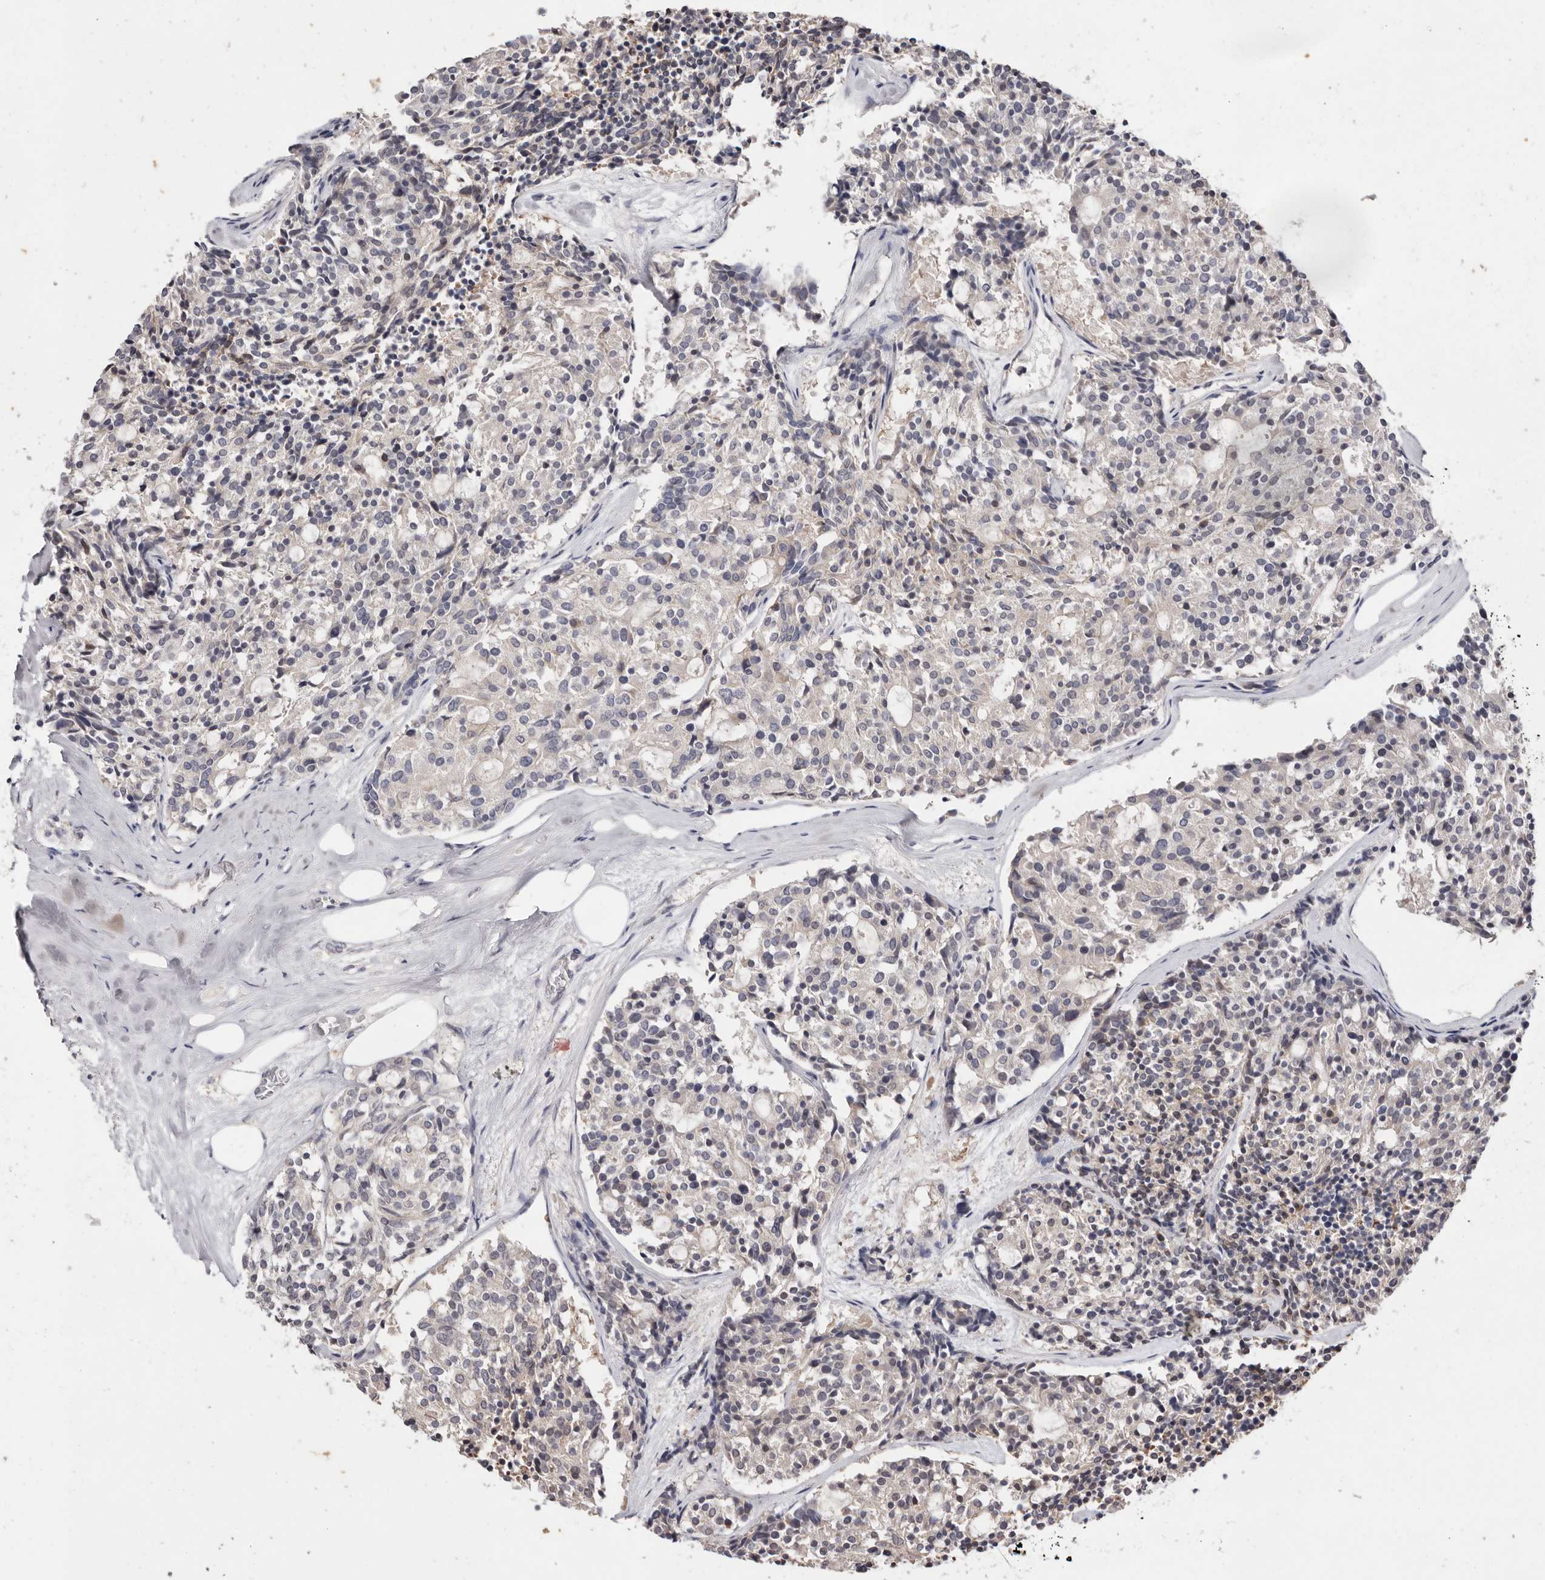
{"staining": {"intensity": "negative", "quantity": "none", "location": "none"}, "tissue": "carcinoid", "cell_type": "Tumor cells", "image_type": "cancer", "snomed": [{"axis": "morphology", "description": "Carcinoid, malignant, NOS"}, {"axis": "topography", "description": "Pancreas"}], "caption": "Immunohistochemistry photomicrograph of neoplastic tissue: carcinoid stained with DAB exhibits no significant protein staining in tumor cells.", "gene": "DOP1A", "patient": {"sex": "female", "age": 54}}